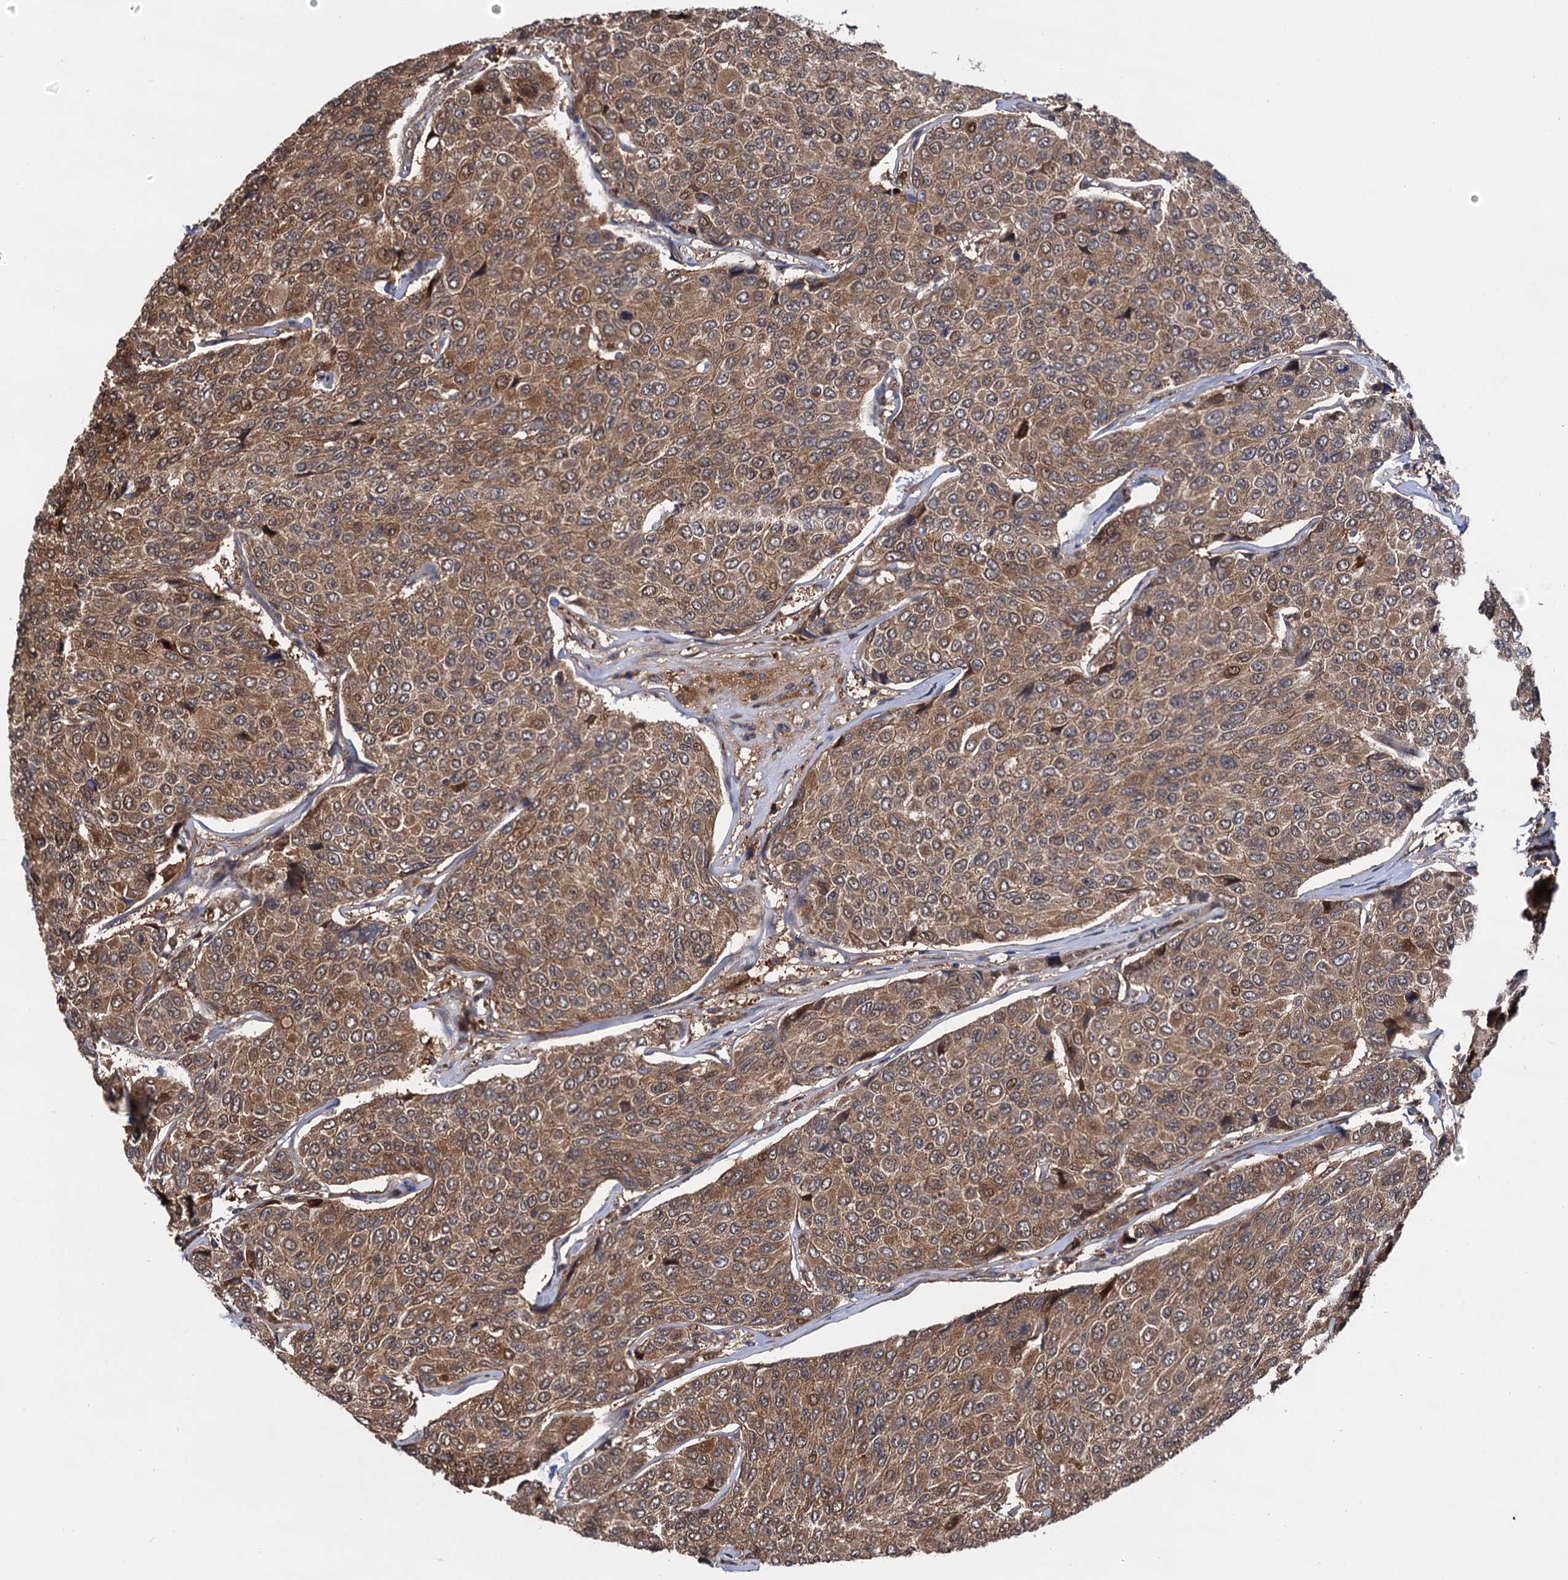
{"staining": {"intensity": "moderate", "quantity": ">75%", "location": "cytoplasmic/membranous"}, "tissue": "breast cancer", "cell_type": "Tumor cells", "image_type": "cancer", "snomed": [{"axis": "morphology", "description": "Duct carcinoma"}, {"axis": "topography", "description": "Breast"}], "caption": "Invasive ductal carcinoma (breast) stained with a brown dye reveals moderate cytoplasmic/membranous positive positivity in approximately >75% of tumor cells.", "gene": "SELENOP", "patient": {"sex": "female", "age": 55}}